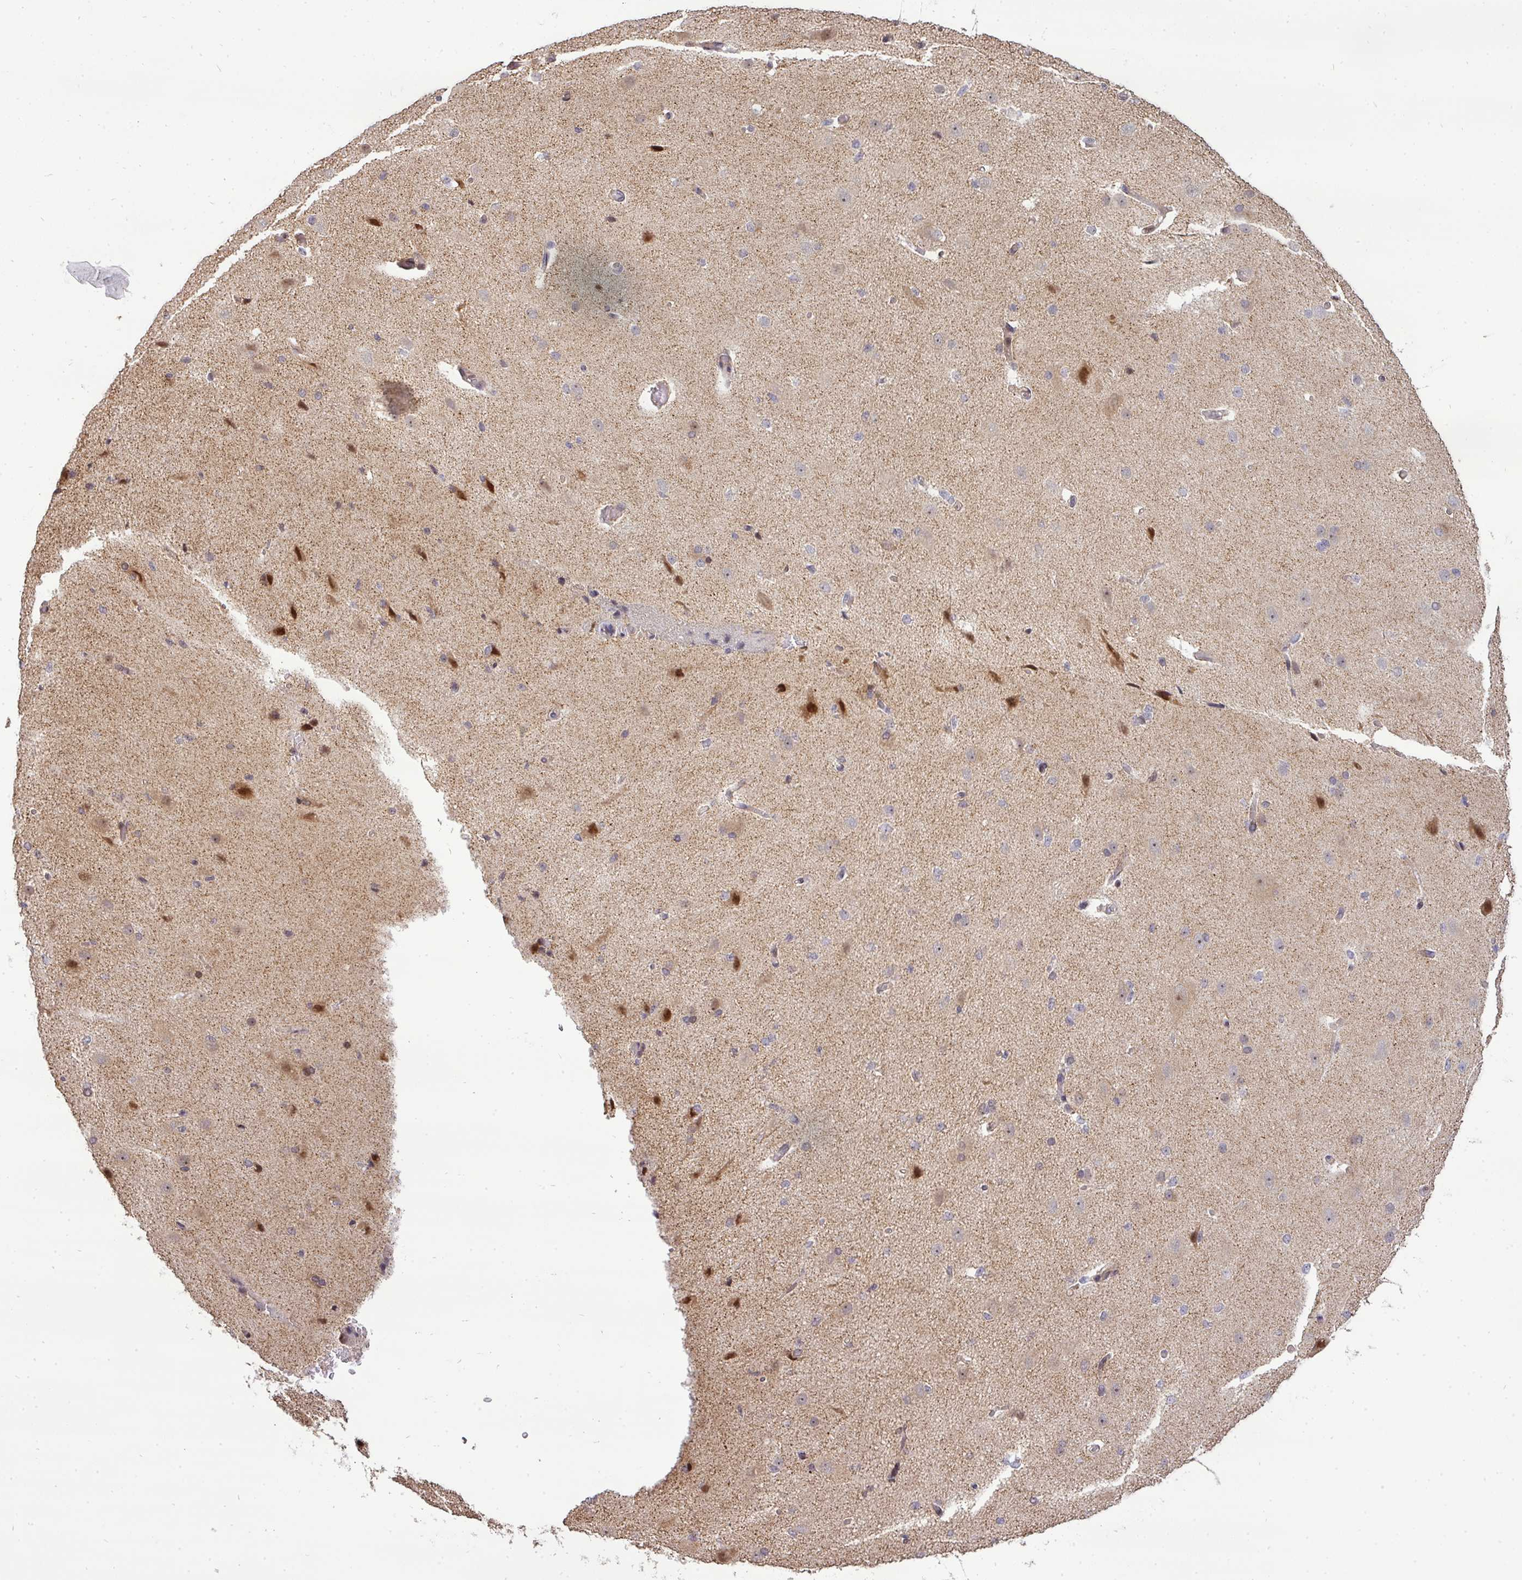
{"staining": {"intensity": "negative", "quantity": "none", "location": "none"}, "tissue": "cerebral cortex", "cell_type": "Endothelial cells", "image_type": "normal", "snomed": [{"axis": "morphology", "description": "Normal tissue, NOS"}, {"axis": "morphology", "description": "Inflammation, NOS"}, {"axis": "topography", "description": "Cerebral cortex"}], "caption": "Immunohistochemistry (IHC) micrograph of benign cerebral cortex: cerebral cortex stained with DAB (3,3'-diaminobenzidine) displays no significant protein positivity in endothelial cells. The staining was performed using DAB to visualize the protein expression in brown, while the nuclei were stained in blue with hematoxylin (Magnification: 20x).", "gene": "MAZ", "patient": {"sex": "male", "age": 6}}